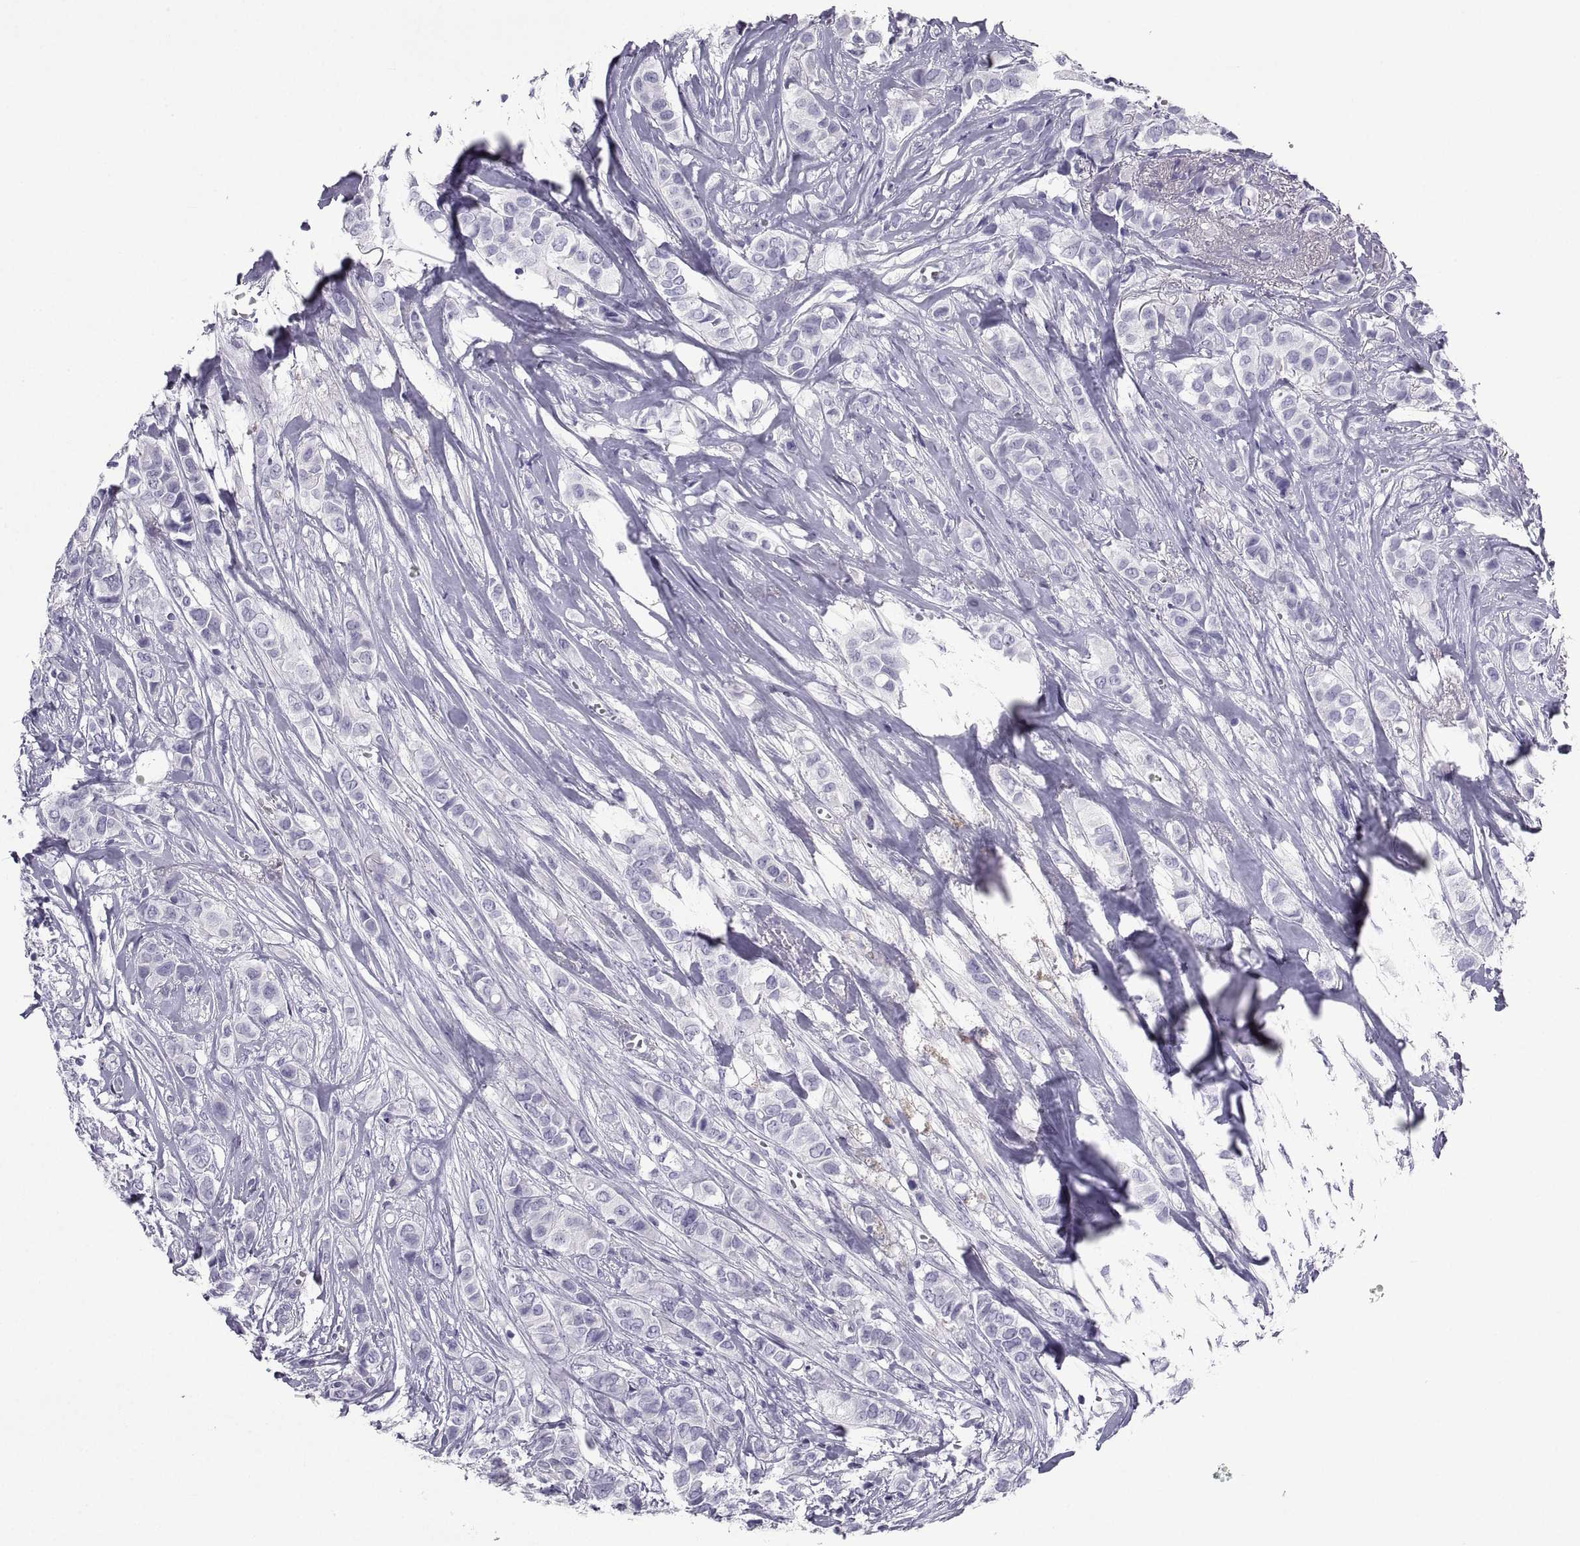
{"staining": {"intensity": "negative", "quantity": "none", "location": "none"}, "tissue": "breast cancer", "cell_type": "Tumor cells", "image_type": "cancer", "snomed": [{"axis": "morphology", "description": "Duct carcinoma"}, {"axis": "topography", "description": "Breast"}], "caption": "Tumor cells show no significant positivity in breast cancer.", "gene": "PCSK1N", "patient": {"sex": "female", "age": 85}}